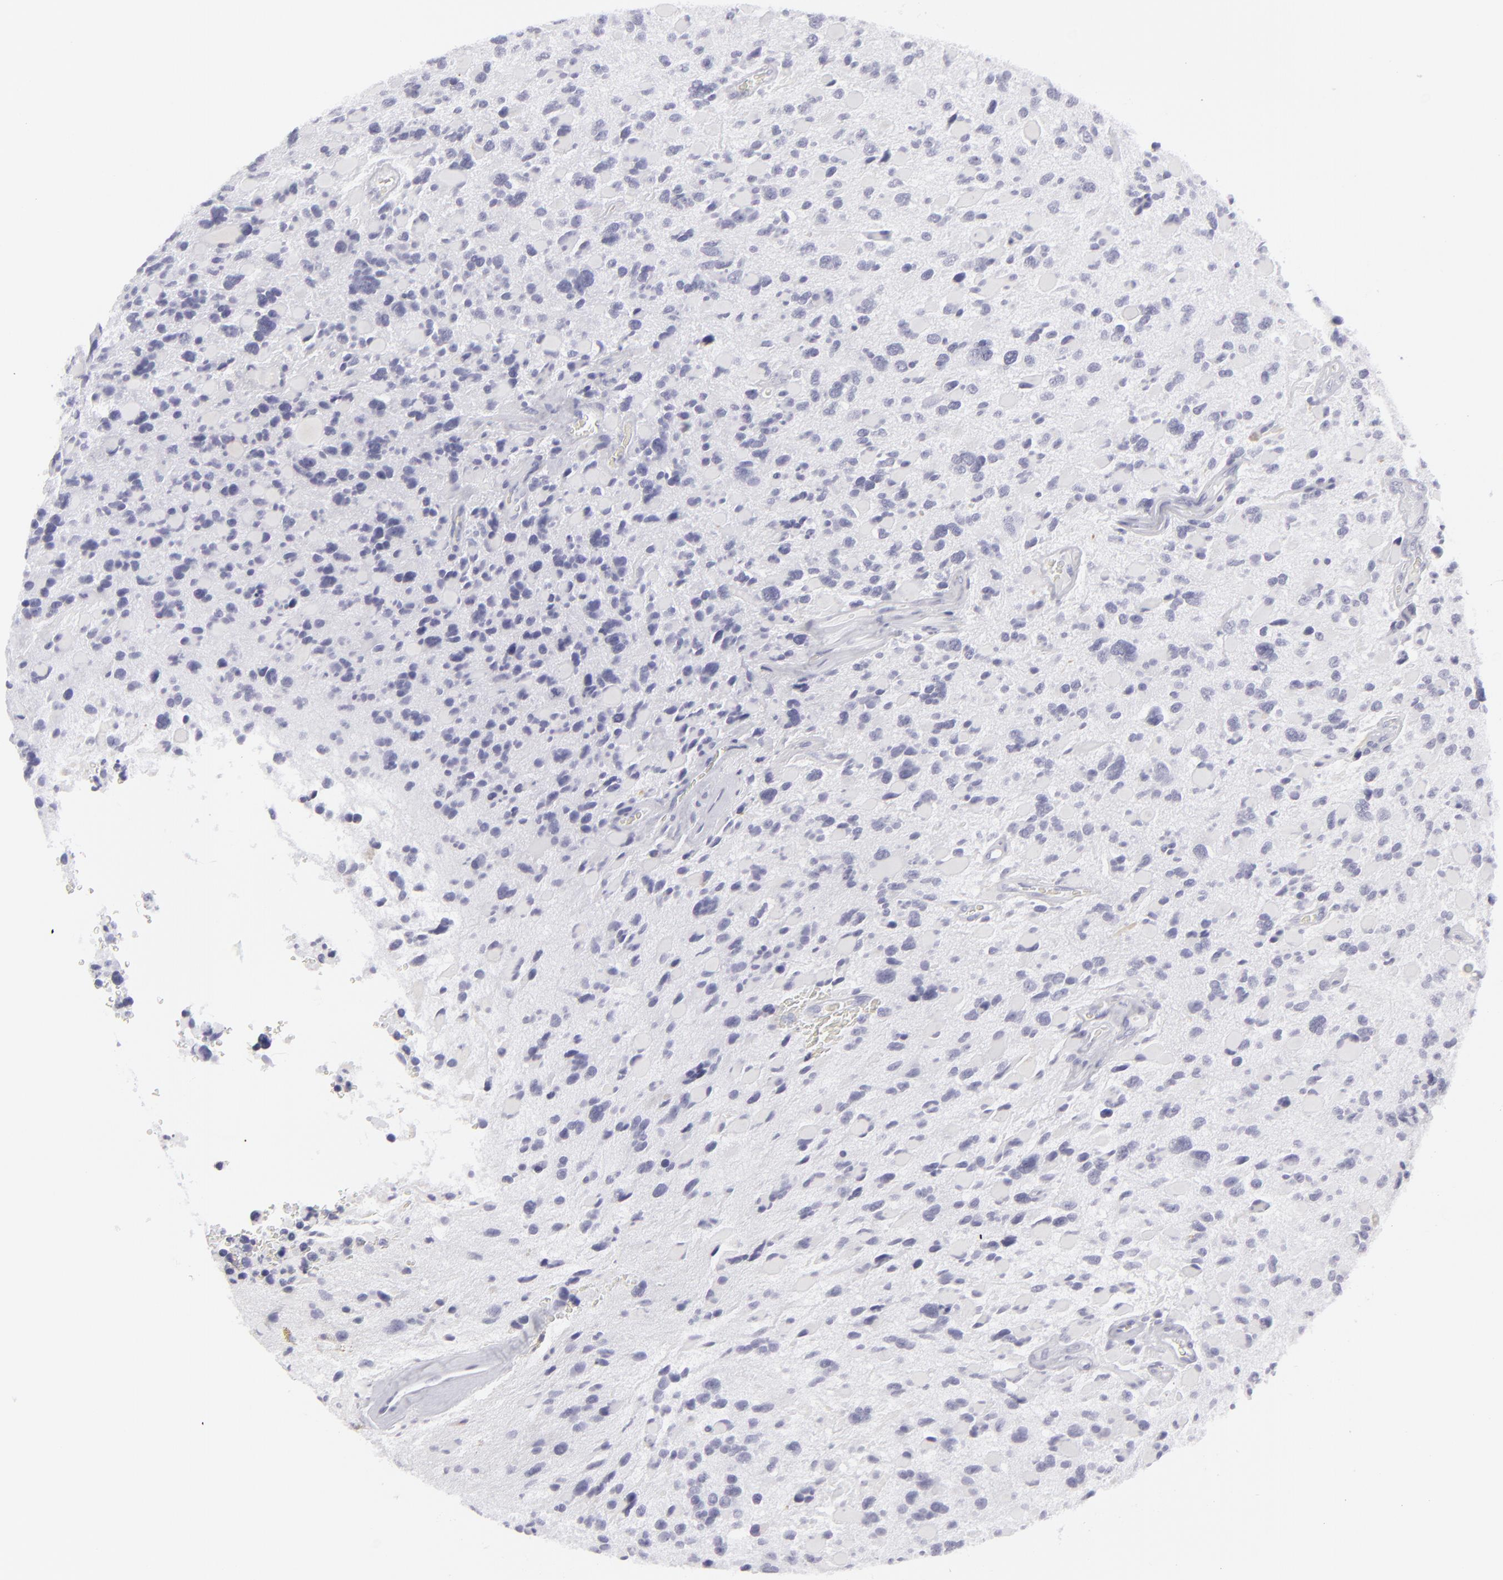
{"staining": {"intensity": "negative", "quantity": "none", "location": "none"}, "tissue": "glioma", "cell_type": "Tumor cells", "image_type": "cancer", "snomed": [{"axis": "morphology", "description": "Glioma, malignant, High grade"}, {"axis": "topography", "description": "Brain"}], "caption": "Image shows no significant protein expression in tumor cells of glioma.", "gene": "KRT1", "patient": {"sex": "female", "age": 37}}